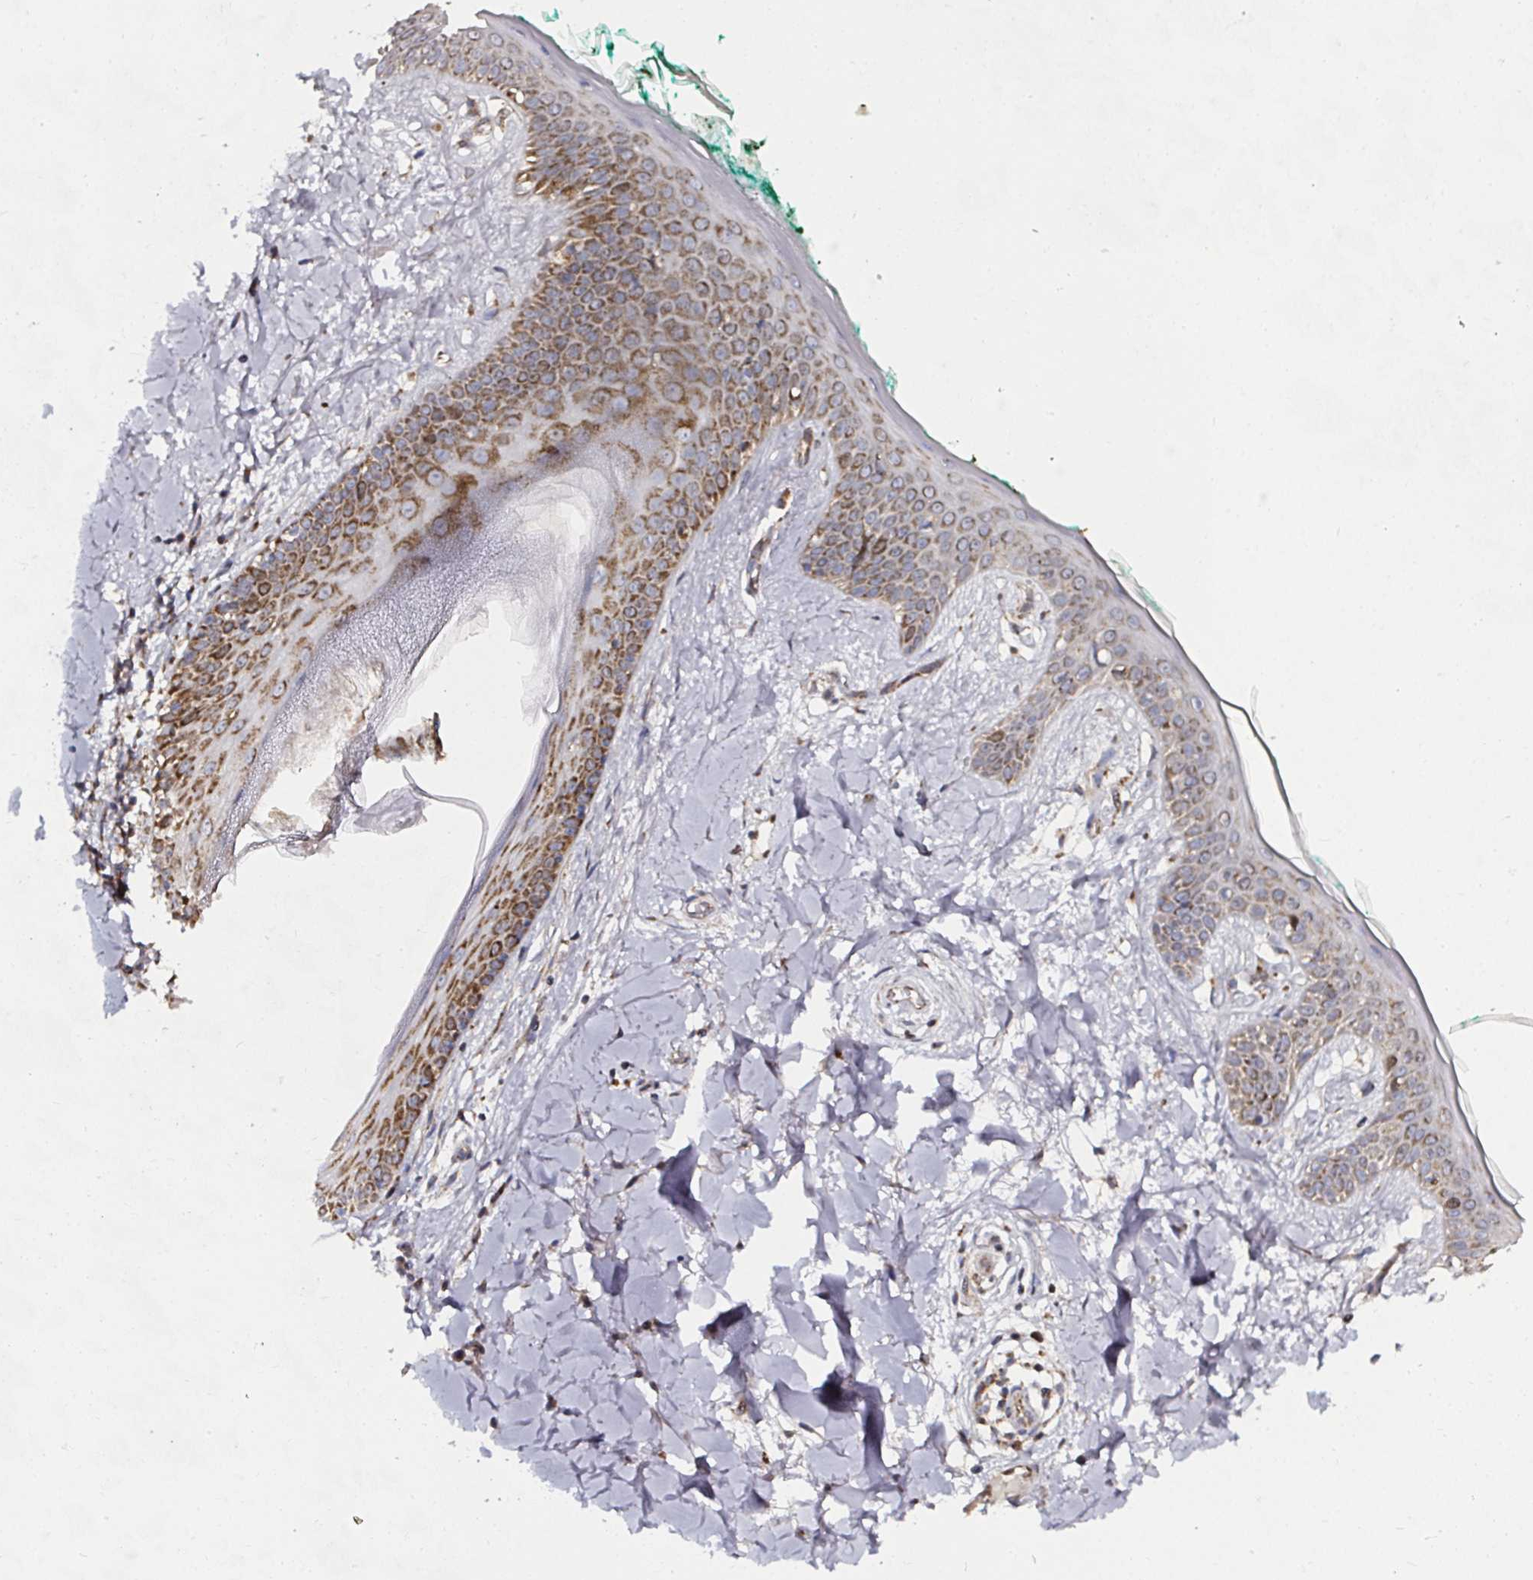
{"staining": {"intensity": "strong", "quantity": ">75%", "location": "cytoplasmic/membranous"}, "tissue": "skin", "cell_type": "Fibroblasts", "image_type": "normal", "snomed": [{"axis": "morphology", "description": "Normal tissue, NOS"}, {"axis": "topography", "description": "Skin"}], "caption": "Unremarkable skin shows strong cytoplasmic/membranous positivity in approximately >75% of fibroblasts, visualized by immunohistochemistry.", "gene": "ATAD3A", "patient": {"sex": "female", "age": 34}}